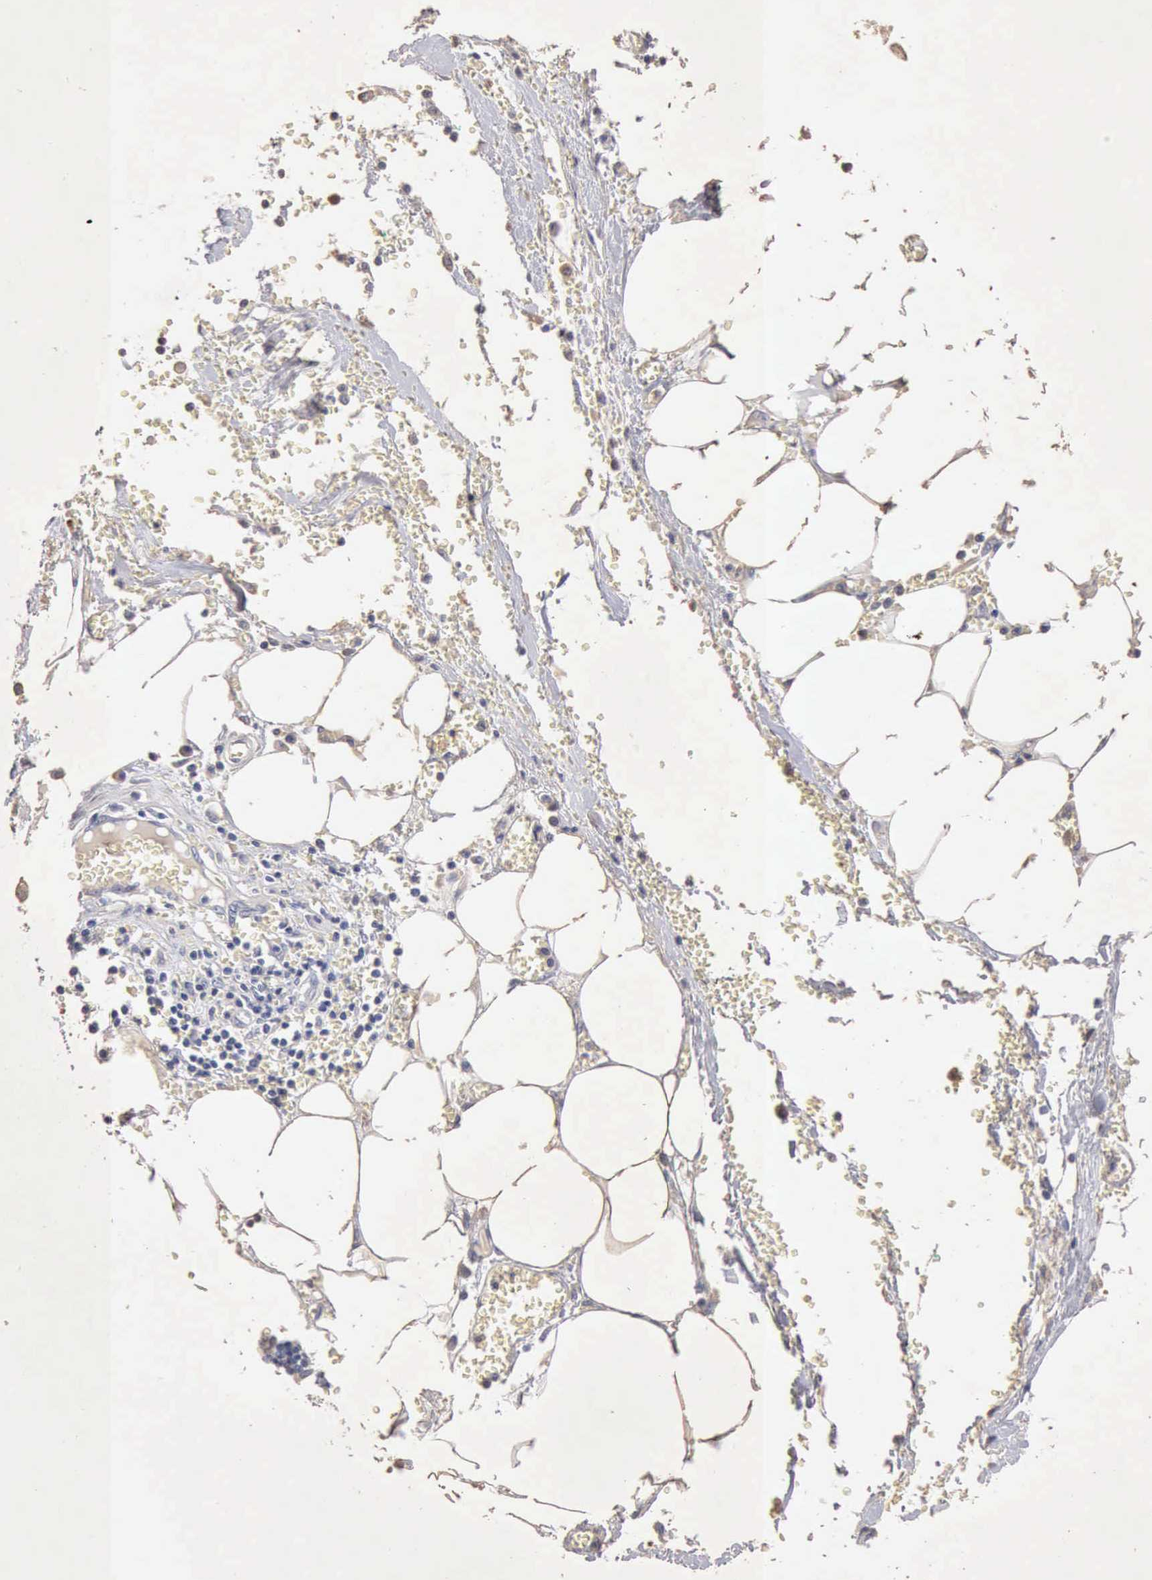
{"staining": {"intensity": "negative", "quantity": "none", "location": "none"}, "tissue": "pancreatic cancer", "cell_type": "Tumor cells", "image_type": "cancer", "snomed": [{"axis": "morphology", "description": "Adenocarcinoma, NOS"}, {"axis": "topography", "description": "Pancreas"}], "caption": "Pancreatic cancer (adenocarcinoma) stained for a protein using IHC reveals no positivity tumor cells.", "gene": "KRT6B", "patient": {"sex": "female", "age": 70}}